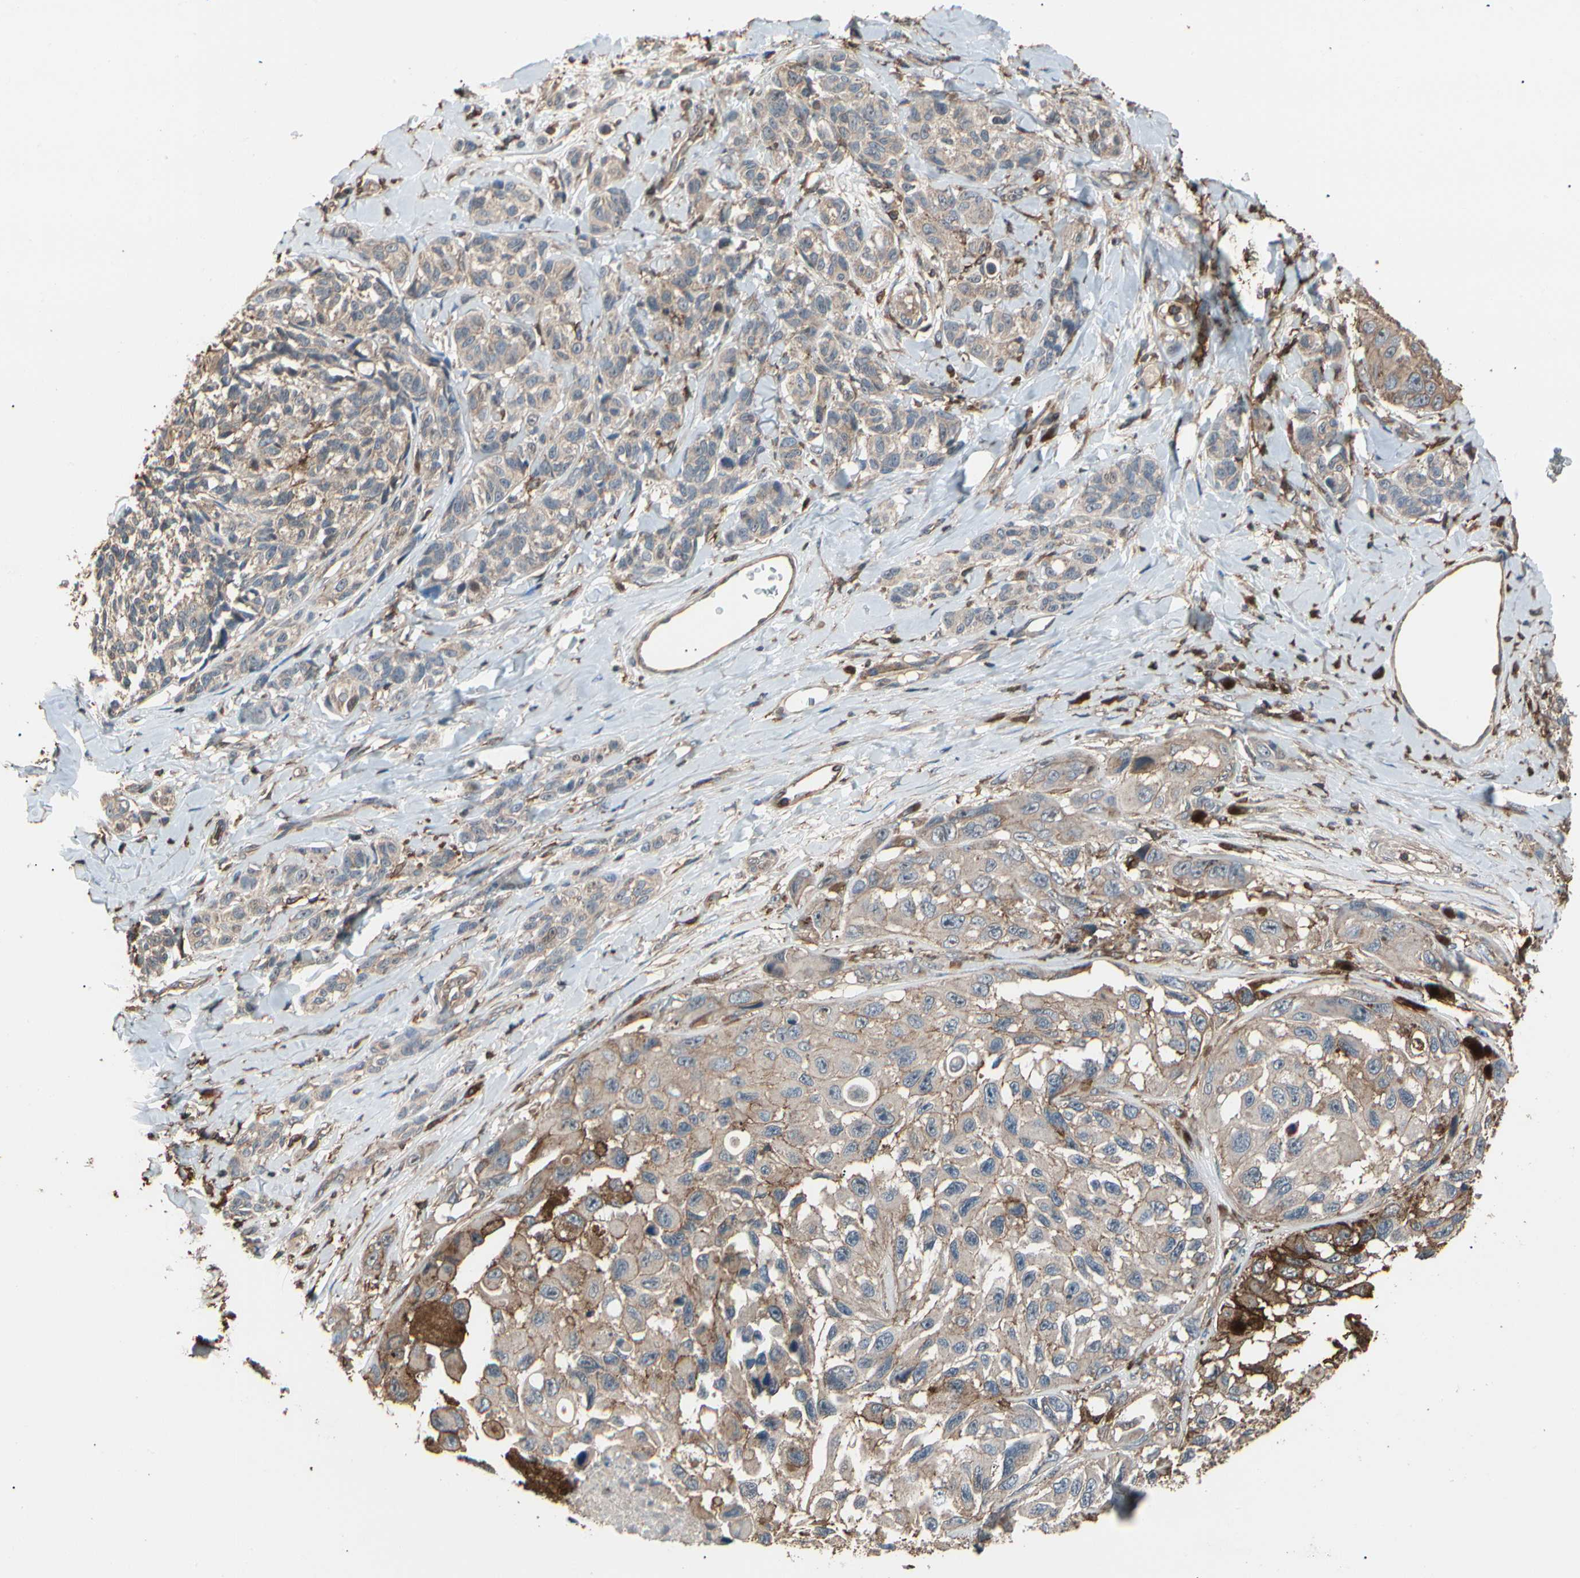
{"staining": {"intensity": "weak", "quantity": ">75%", "location": "cytoplasmic/membranous"}, "tissue": "melanoma", "cell_type": "Tumor cells", "image_type": "cancer", "snomed": [{"axis": "morphology", "description": "Malignant melanoma, NOS"}, {"axis": "topography", "description": "Skin"}], "caption": "This histopathology image shows immunohistochemistry (IHC) staining of melanoma, with low weak cytoplasmic/membranous expression in about >75% of tumor cells.", "gene": "MAPK13", "patient": {"sex": "female", "age": 73}}